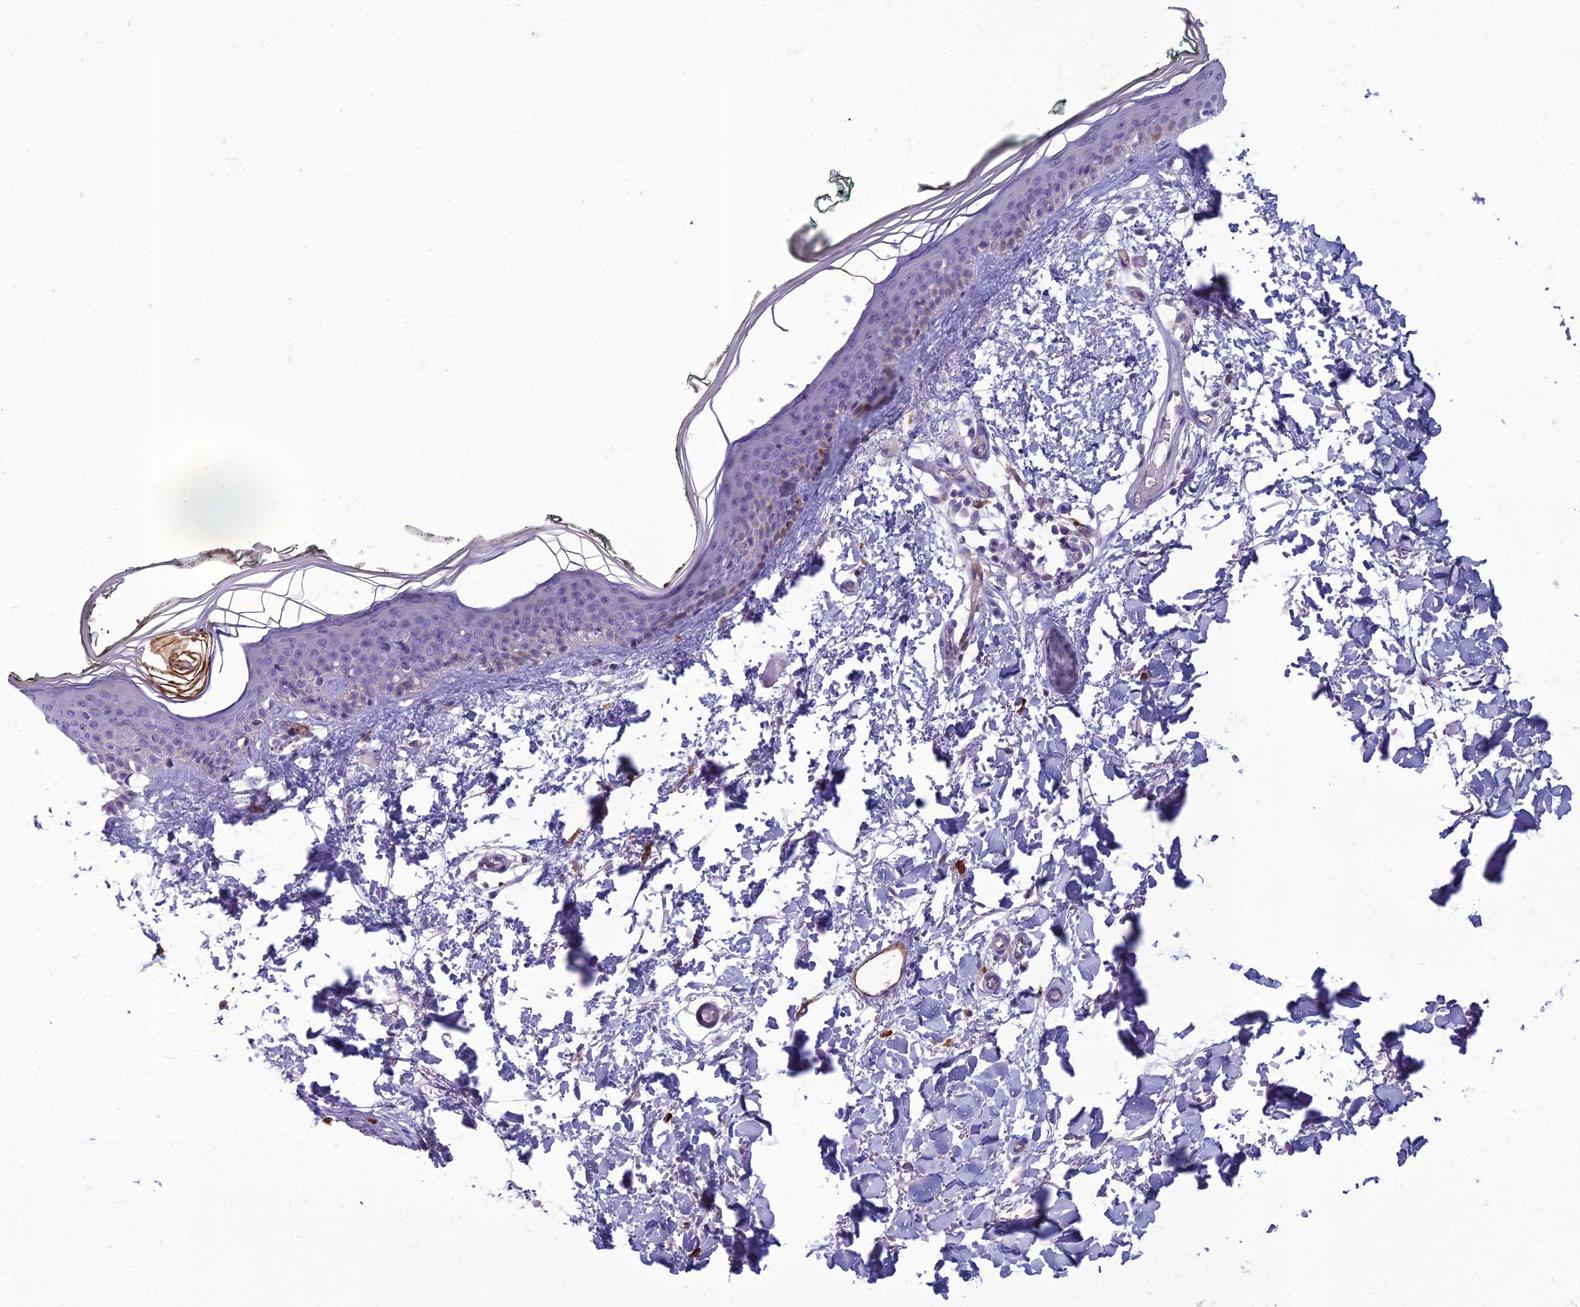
{"staining": {"intensity": "negative", "quantity": "none", "location": "none"}, "tissue": "skin", "cell_type": "Fibroblasts", "image_type": "normal", "snomed": [{"axis": "morphology", "description": "Normal tissue, NOS"}, {"axis": "topography", "description": "Skin"}], "caption": "High power microscopy photomicrograph of an immunohistochemistry (IHC) micrograph of unremarkable skin, revealing no significant staining in fibroblasts. Brightfield microscopy of IHC stained with DAB (3,3'-diaminobenzidine) (brown) and hematoxylin (blue), captured at high magnification.", "gene": "BBS7", "patient": {"sex": "male", "age": 62}}